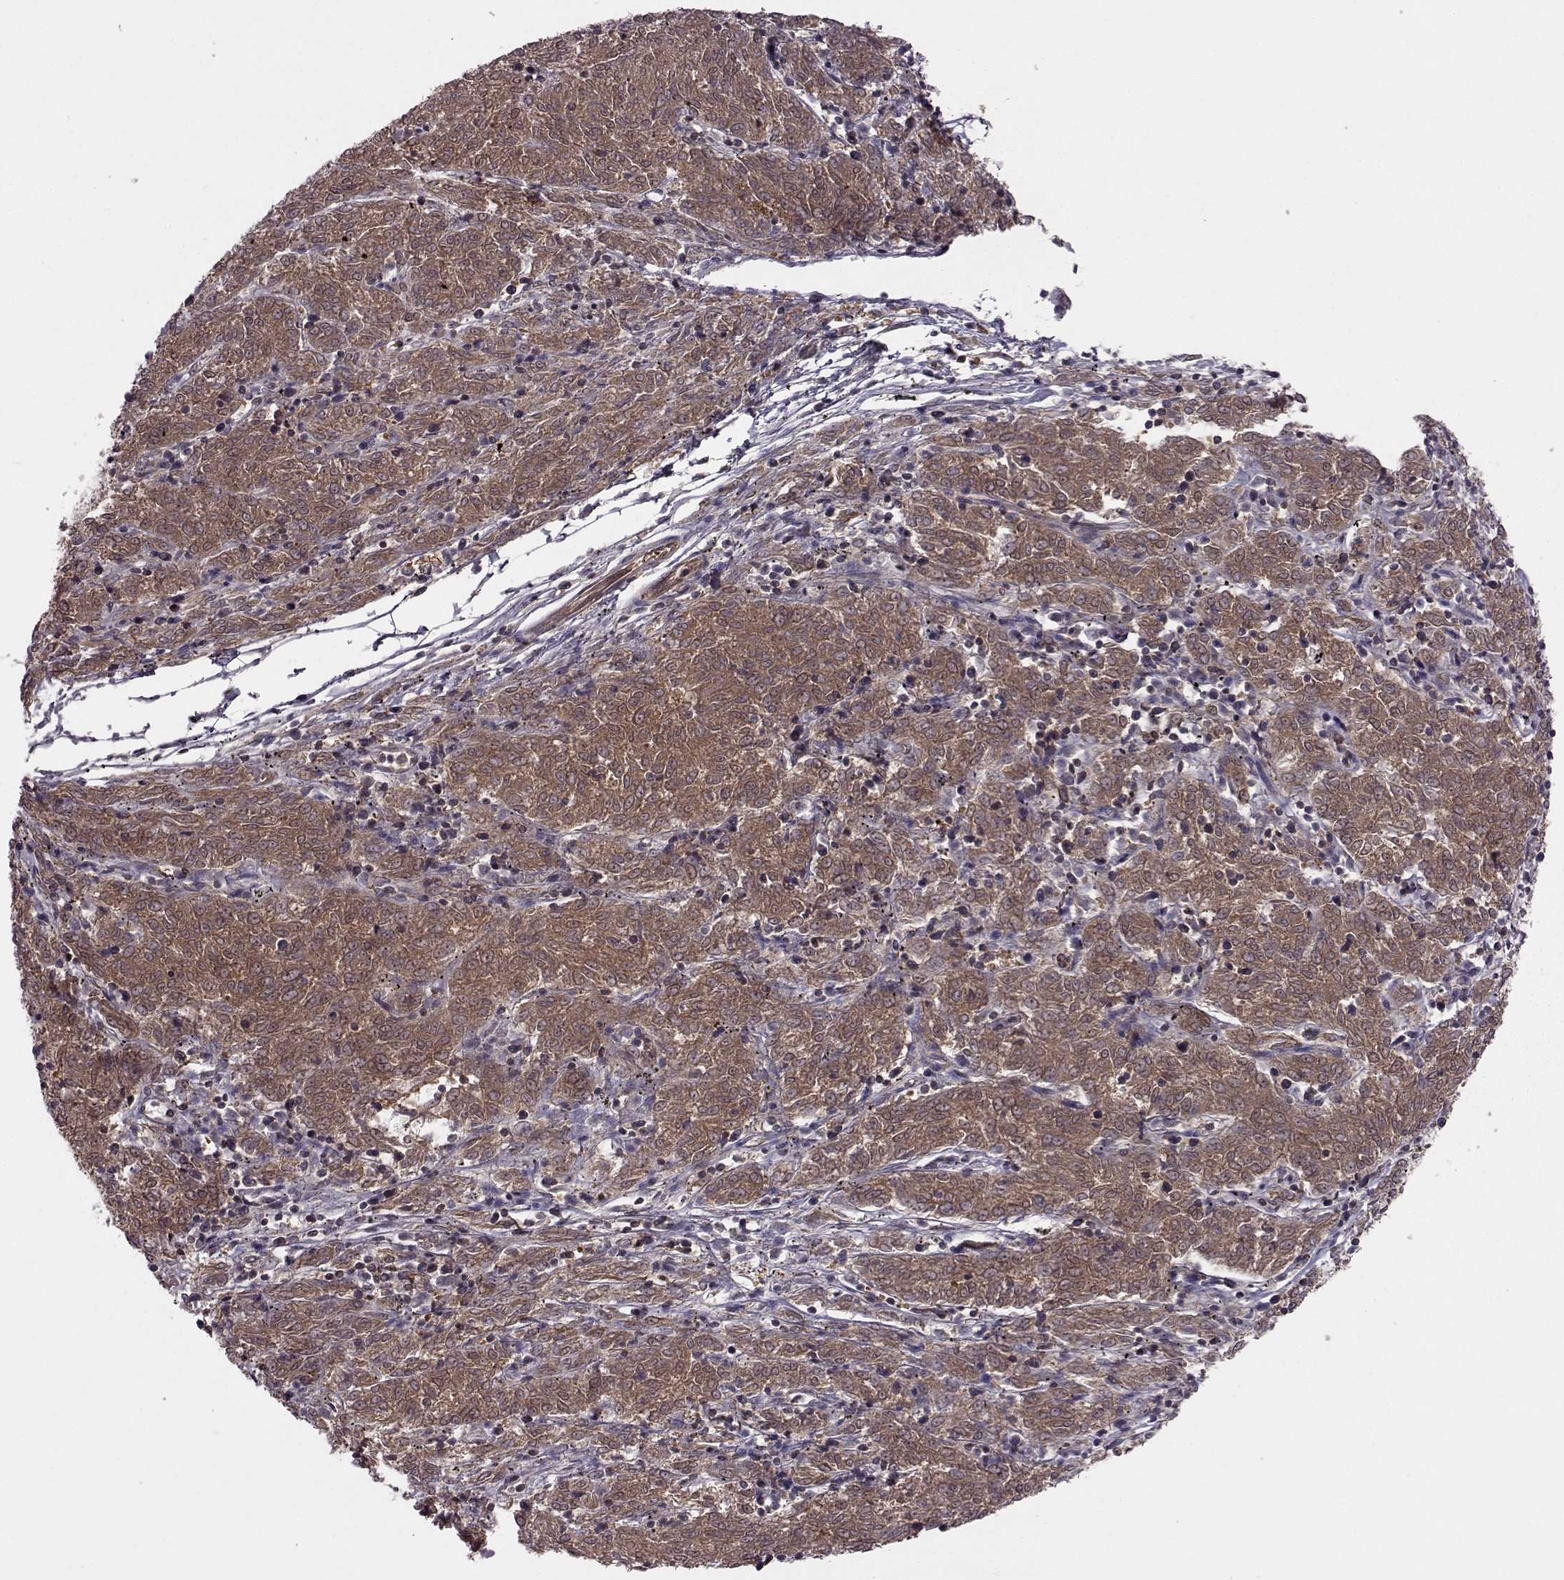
{"staining": {"intensity": "moderate", "quantity": "25%-75%", "location": "cytoplasmic/membranous"}, "tissue": "melanoma", "cell_type": "Tumor cells", "image_type": "cancer", "snomed": [{"axis": "morphology", "description": "Malignant melanoma, NOS"}, {"axis": "topography", "description": "Skin"}], "caption": "A histopathology image of human malignant melanoma stained for a protein exhibits moderate cytoplasmic/membranous brown staining in tumor cells.", "gene": "RABGAP1", "patient": {"sex": "female", "age": 72}}